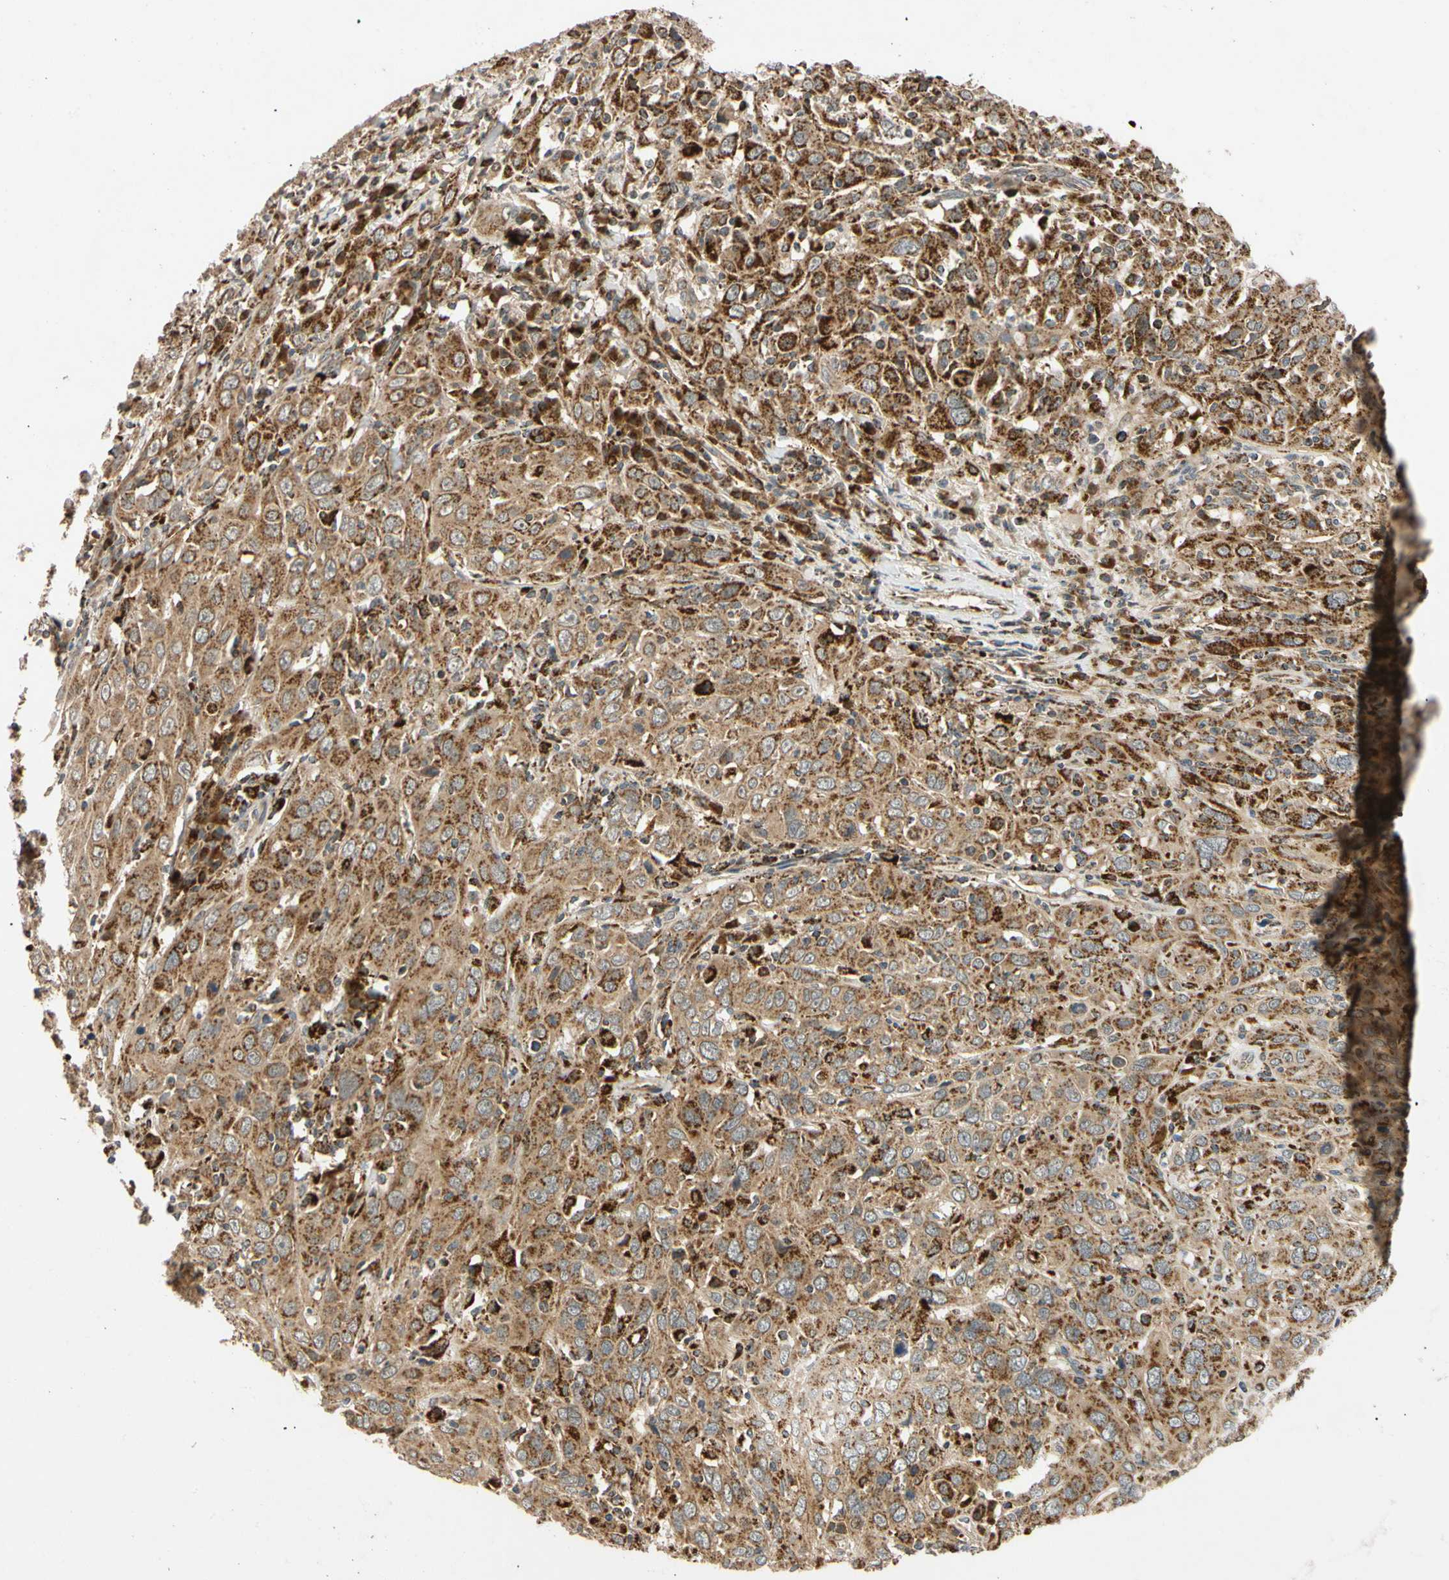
{"staining": {"intensity": "strong", "quantity": ">75%", "location": "cytoplasmic/membranous"}, "tissue": "cervical cancer", "cell_type": "Tumor cells", "image_type": "cancer", "snomed": [{"axis": "morphology", "description": "Squamous cell carcinoma, NOS"}, {"axis": "topography", "description": "Cervix"}], "caption": "Tumor cells show high levels of strong cytoplasmic/membranous expression in about >75% of cells in cervical squamous cell carcinoma. (IHC, brightfield microscopy, high magnification).", "gene": "MRPS22", "patient": {"sex": "female", "age": 46}}